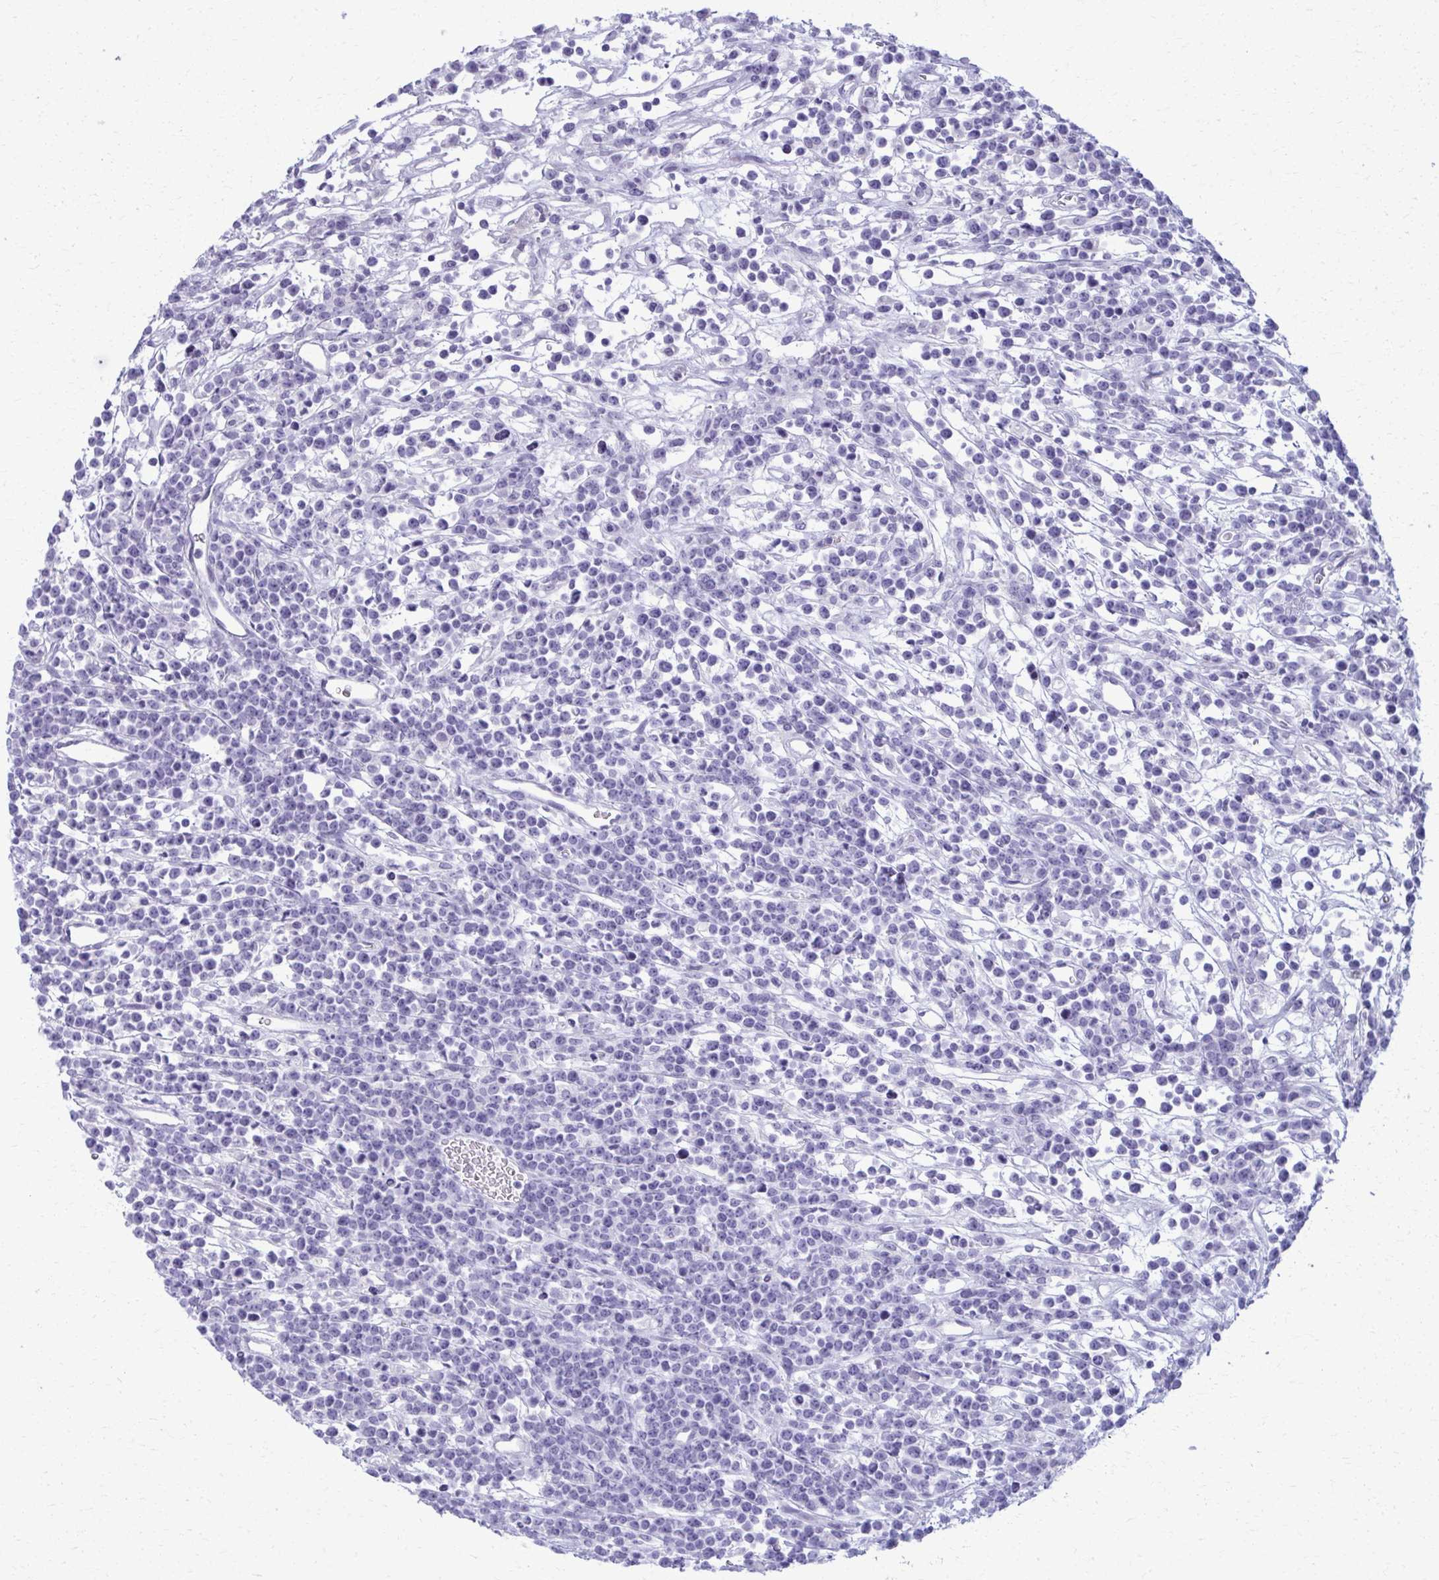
{"staining": {"intensity": "negative", "quantity": "none", "location": "none"}, "tissue": "lymphoma", "cell_type": "Tumor cells", "image_type": "cancer", "snomed": [{"axis": "morphology", "description": "Malignant lymphoma, non-Hodgkin's type, High grade"}, {"axis": "topography", "description": "Ovary"}], "caption": "Protein analysis of high-grade malignant lymphoma, non-Hodgkin's type reveals no significant staining in tumor cells.", "gene": "ACSM2B", "patient": {"sex": "female", "age": 56}}